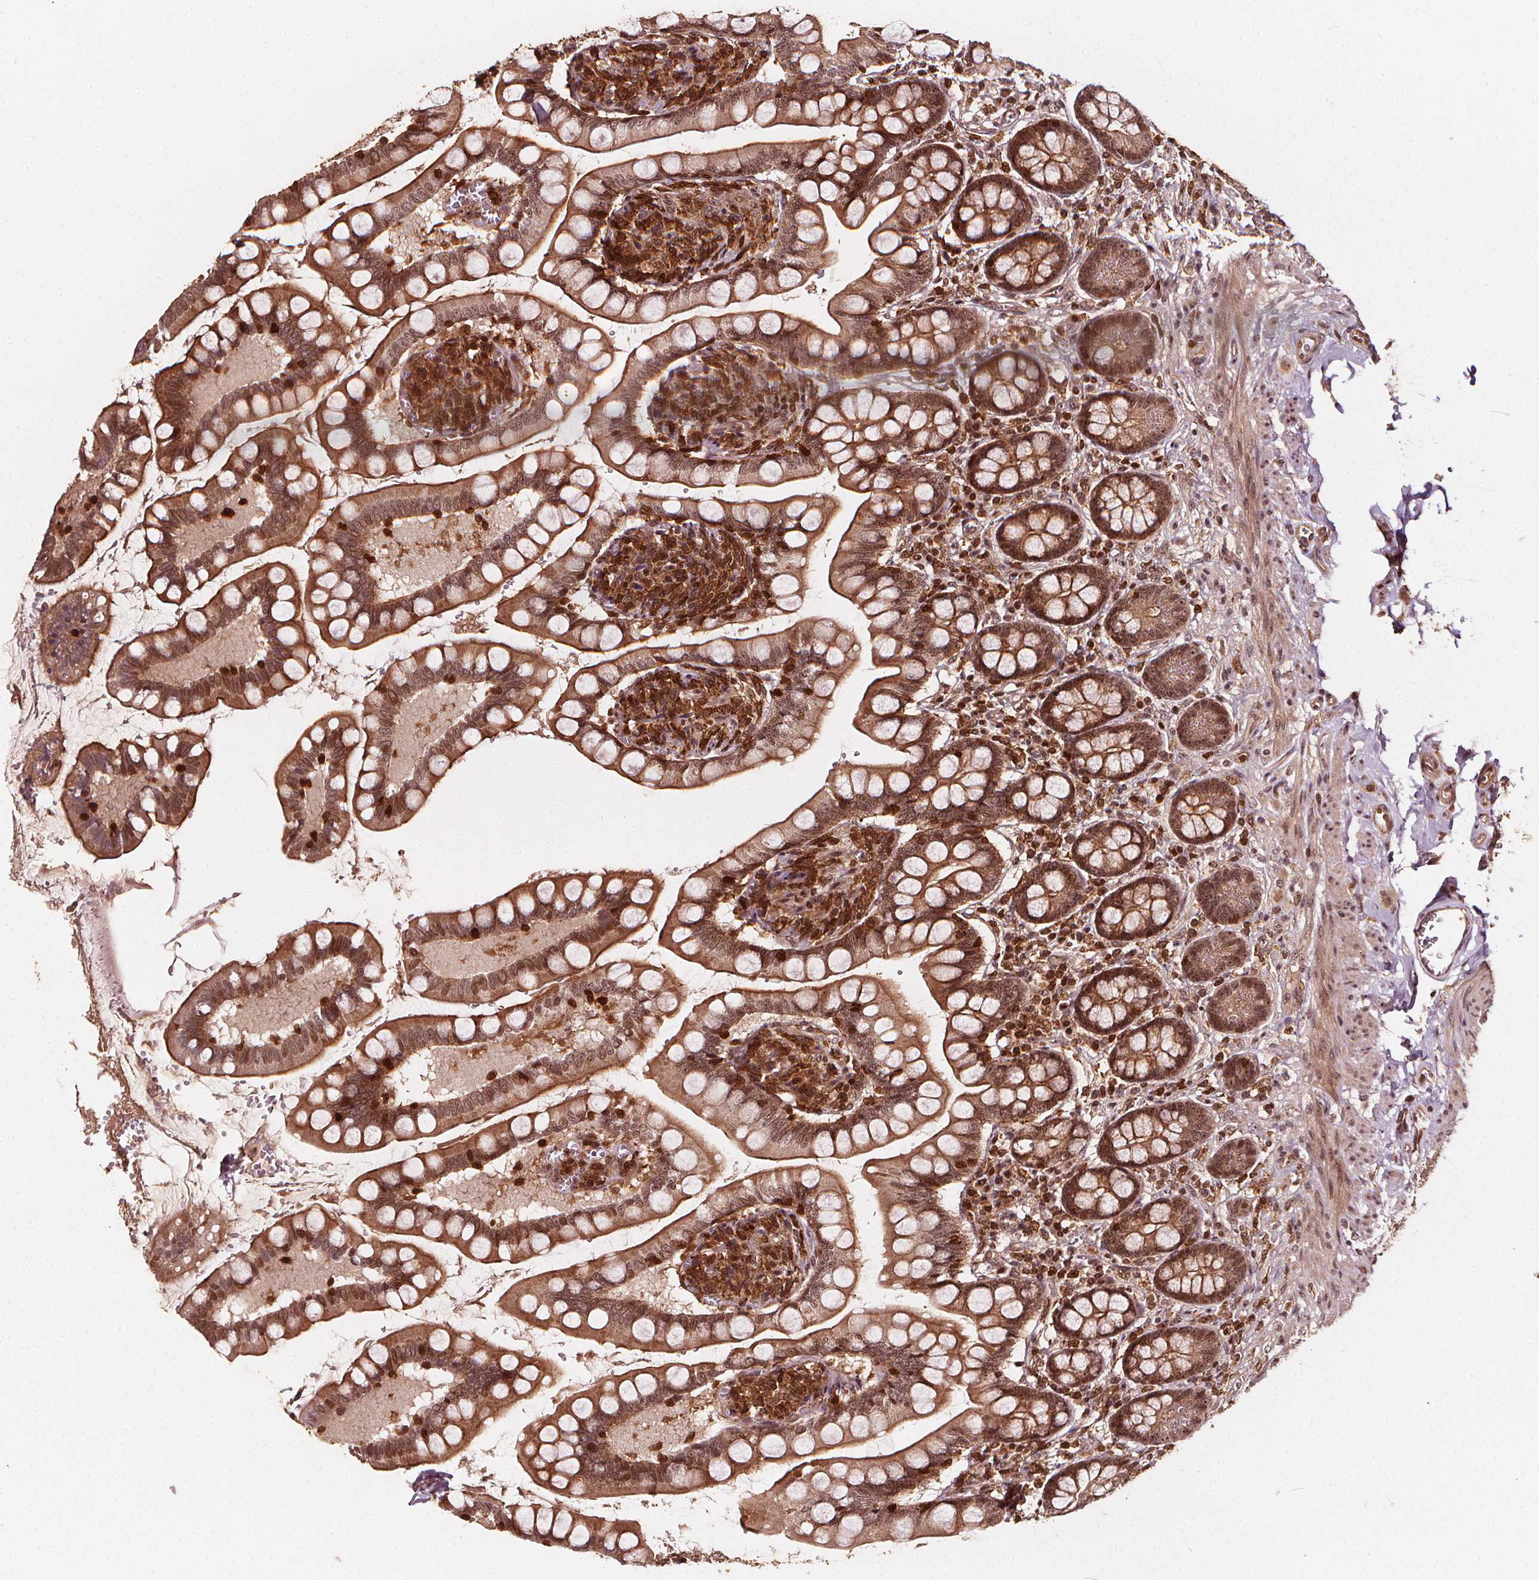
{"staining": {"intensity": "moderate", "quantity": ">75%", "location": "cytoplasmic/membranous,nuclear"}, "tissue": "small intestine", "cell_type": "Glandular cells", "image_type": "normal", "snomed": [{"axis": "morphology", "description": "Normal tissue, NOS"}, {"axis": "topography", "description": "Small intestine"}], "caption": "Glandular cells exhibit medium levels of moderate cytoplasmic/membranous,nuclear staining in about >75% of cells in normal human small intestine. (IHC, brightfield microscopy, high magnification).", "gene": "EXOSC9", "patient": {"sex": "female", "age": 56}}